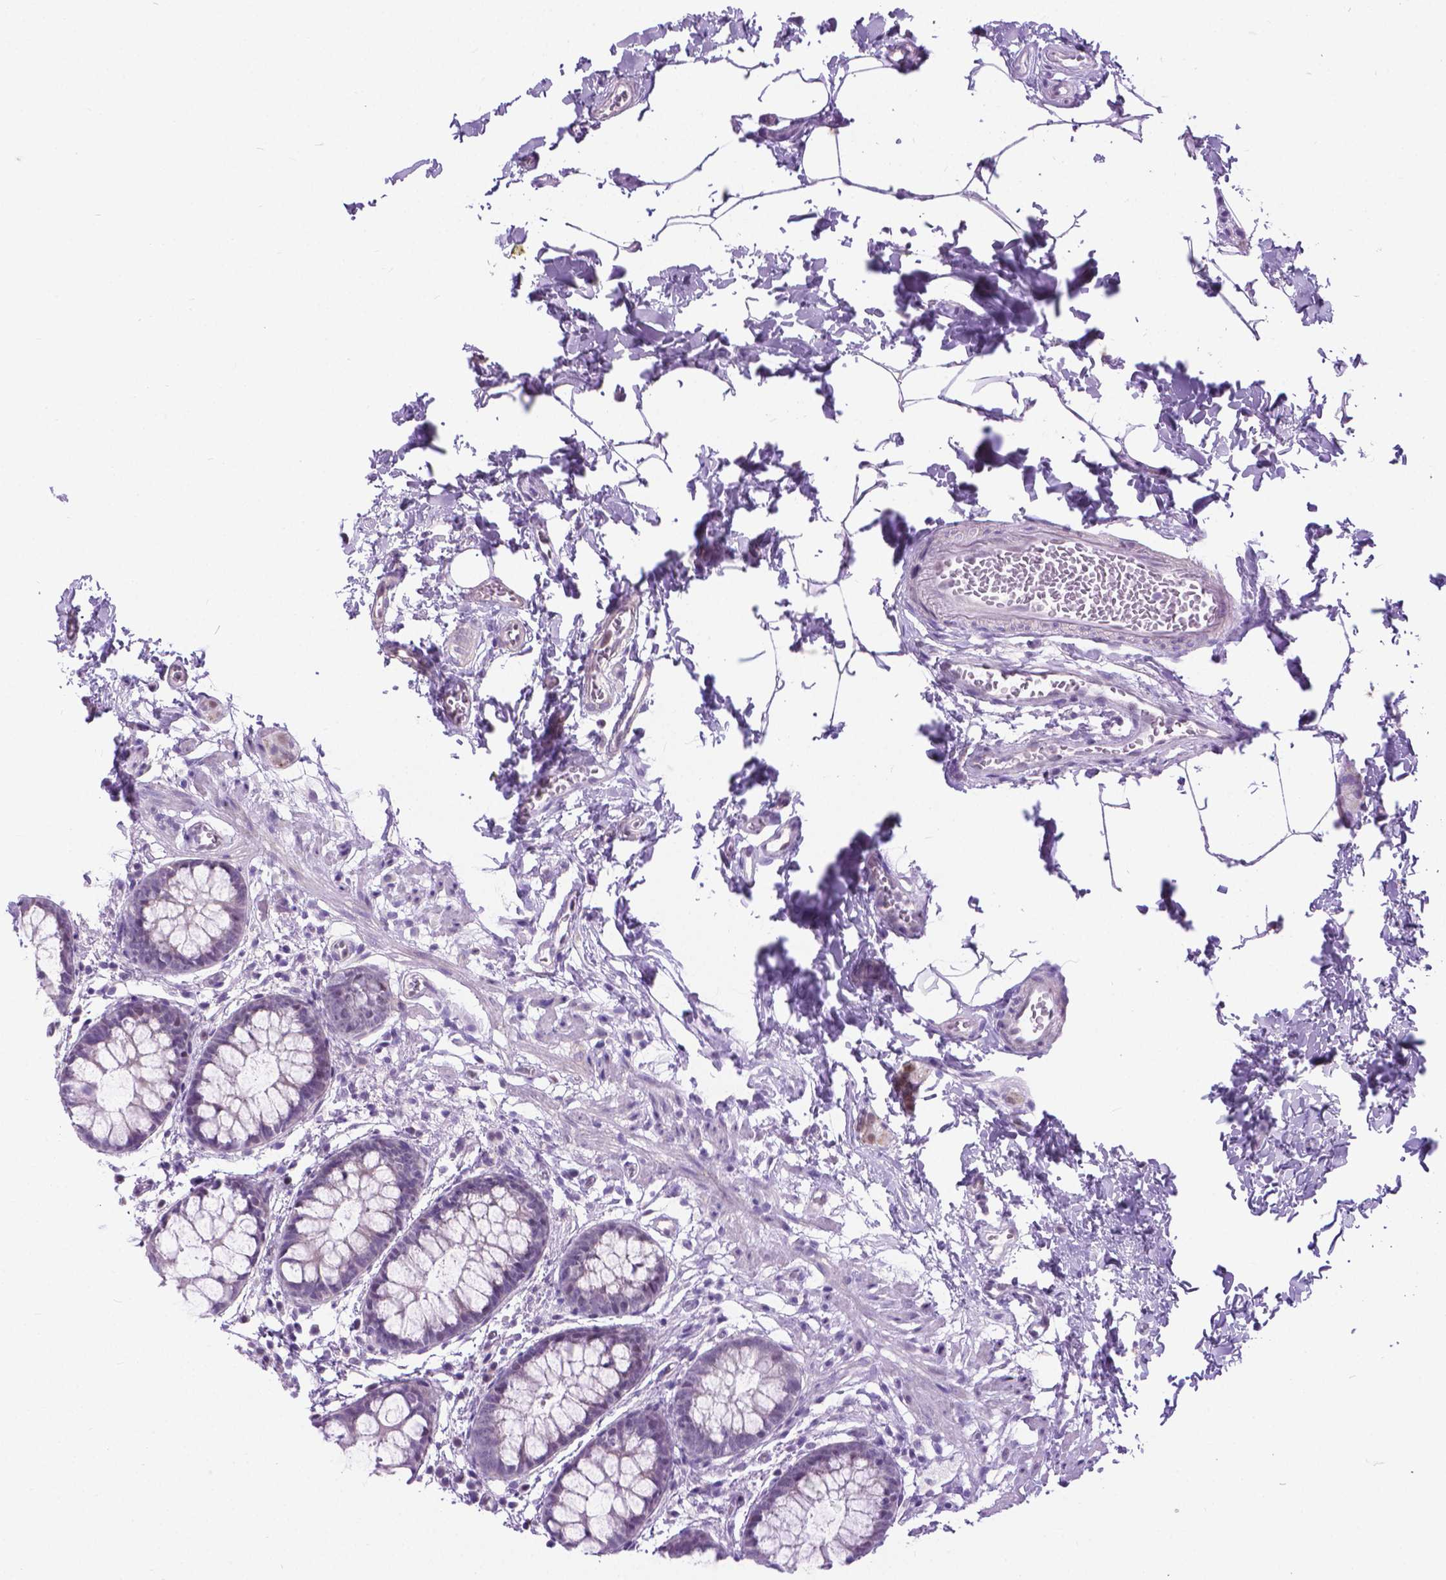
{"staining": {"intensity": "negative", "quantity": "none", "location": "none"}, "tissue": "rectum", "cell_type": "Glandular cells", "image_type": "normal", "snomed": [{"axis": "morphology", "description": "Normal tissue, NOS"}, {"axis": "topography", "description": "Rectum"}], "caption": "A high-resolution image shows immunohistochemistry staining of benign rectum, which reveals no significant positivity in glandular cells.", "gene": "APCDD1L", "patient": {"sex": "female", "age": 62}}